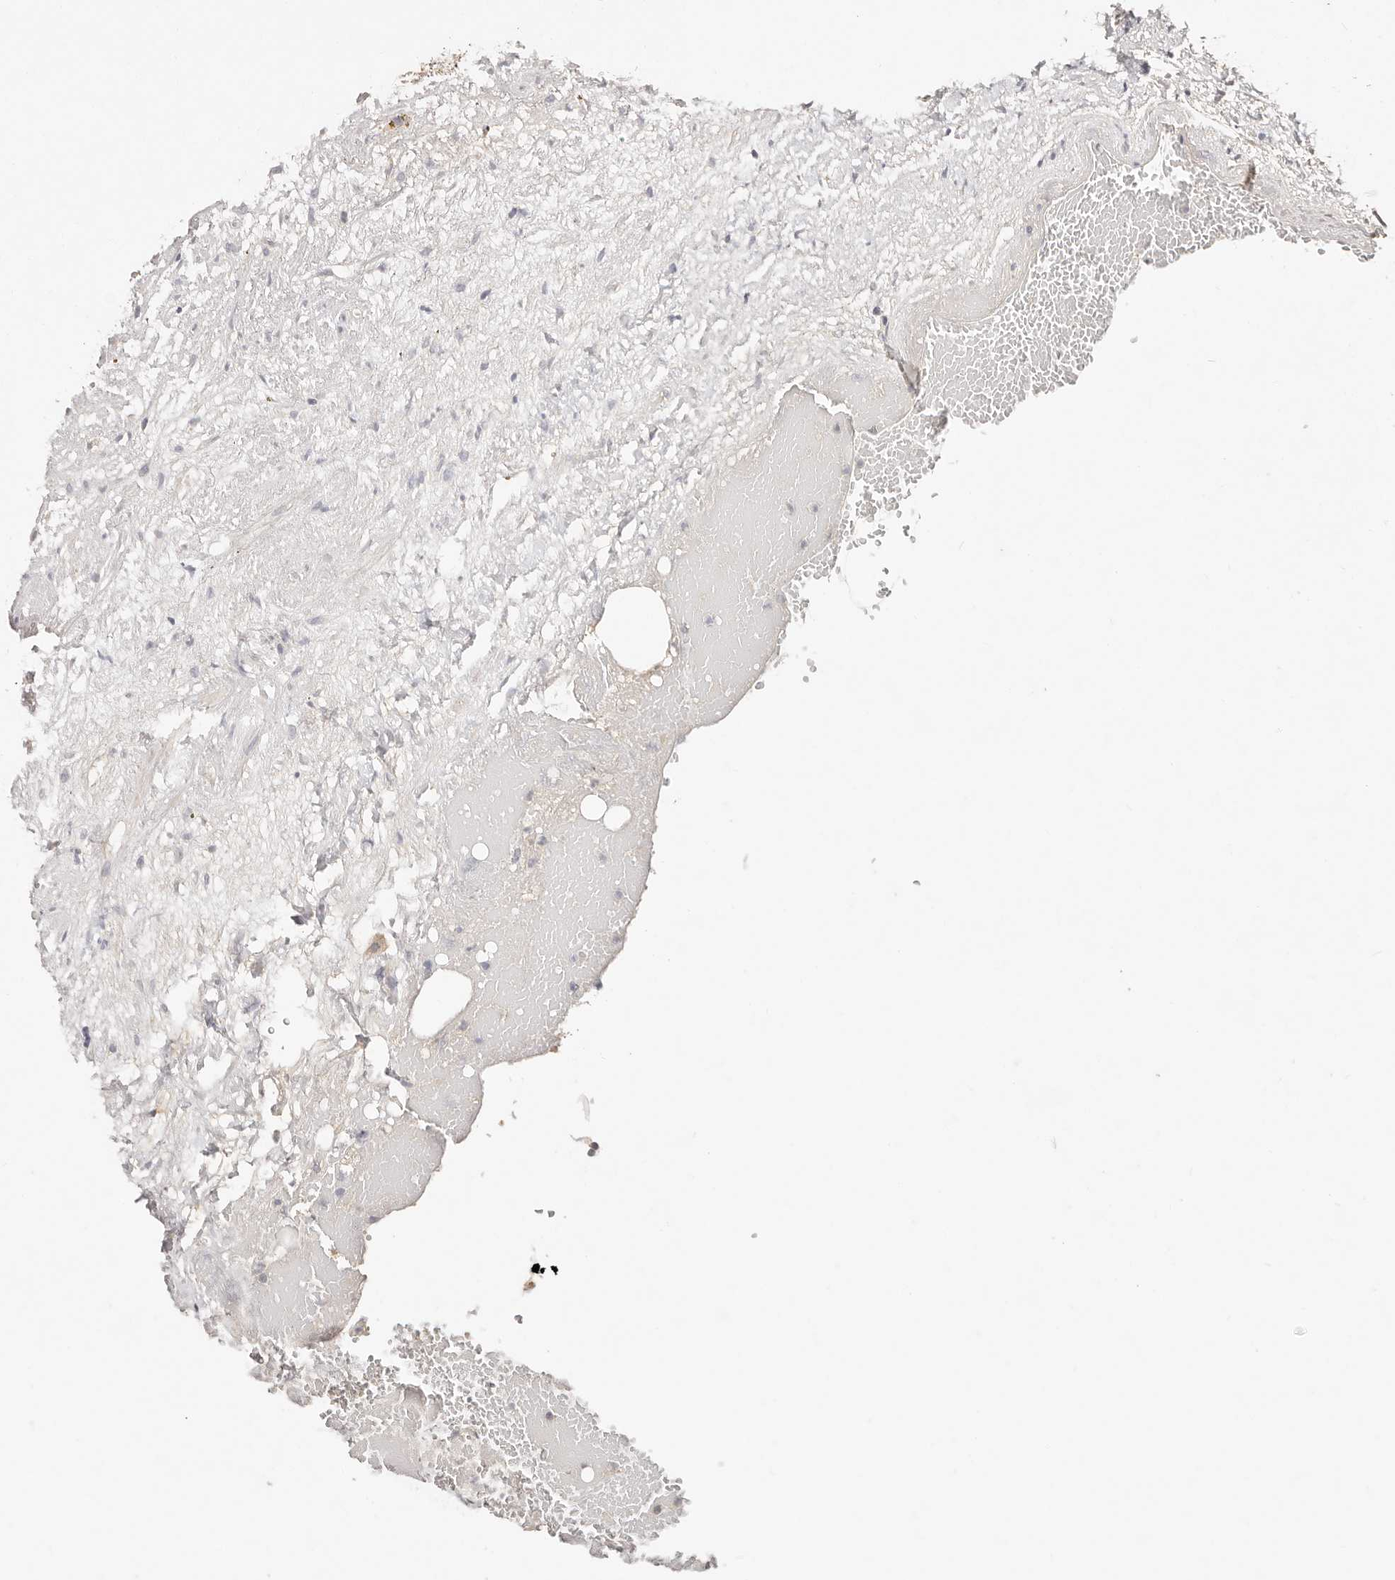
{"staining": {"intensity": "negative", "quantity": "none", "location": "none"}, "tissue": "renal cancer", "cell_type": "Tumor cells", "image_type": "cancer", "snomed": [{"axis": "morphology", "description": "Adenocarcinoma, NOS"}, {"axis": "topography", "description": "Kidney"}], "caption": "Protein analysis of adenocarcinoma (renal) displays no significant positivity in tumor cells.", "gene": "CXADR", "patient": {"sex": "female", "age": 69}}